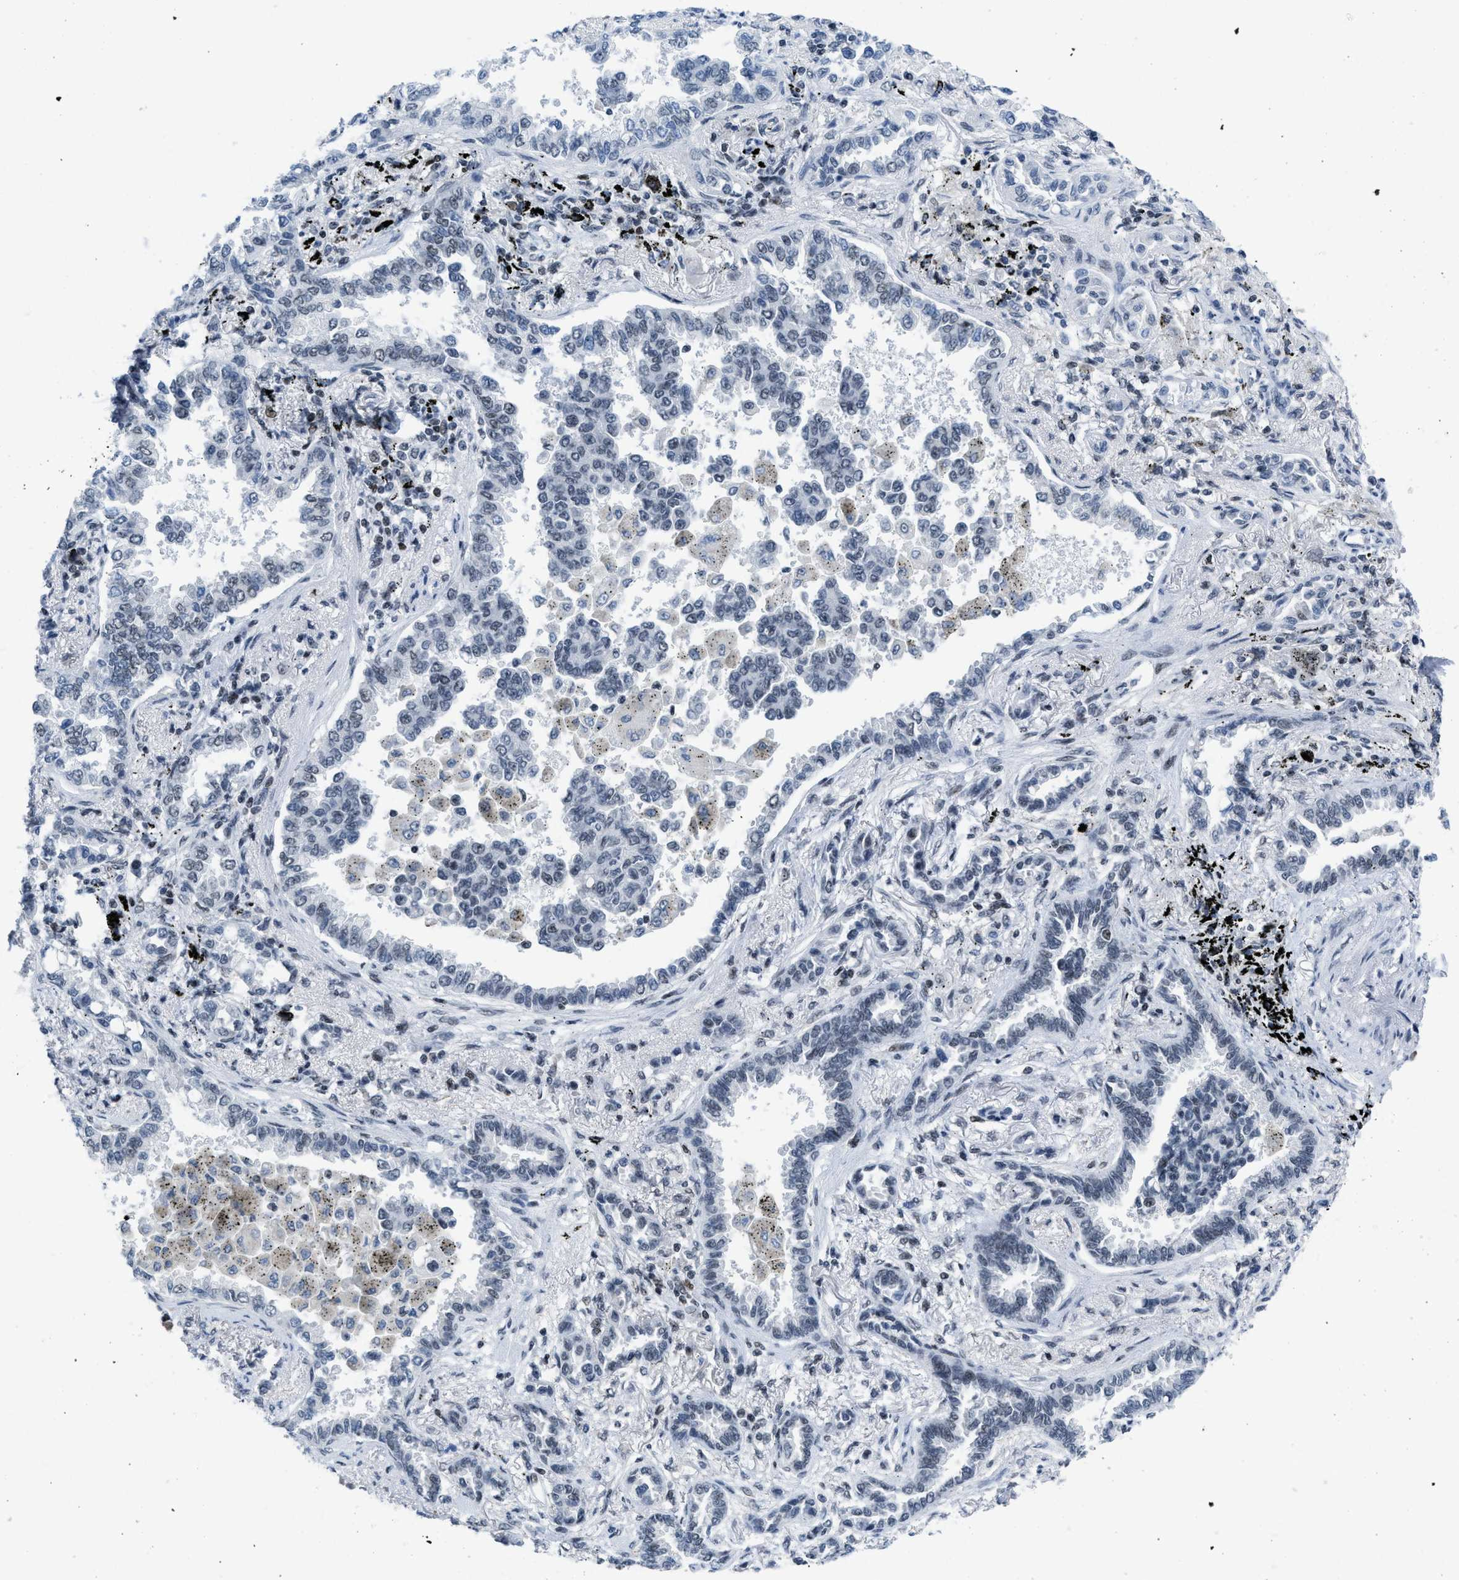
{"staining": {"intensity": "negative", "quantity": "none", "location": "none"}, "tissue": "lung cancer", "cell_type": "Tumor cells", "image_type": "cancer", "snomed": [{"axis": "morphology", "description": "Normal tissue, NOS"}, {"axis": "morphology", "description": "Adenocarcinoma, NOS"}, {"axis": "topography", "description": "Lung"}], "caption": "Immunohistochemistry (IHC) of lung cancer reveals no staining in tumor cells.", "gene": "TERF2IP", "patient": {"sex": "male", "age": 59}}